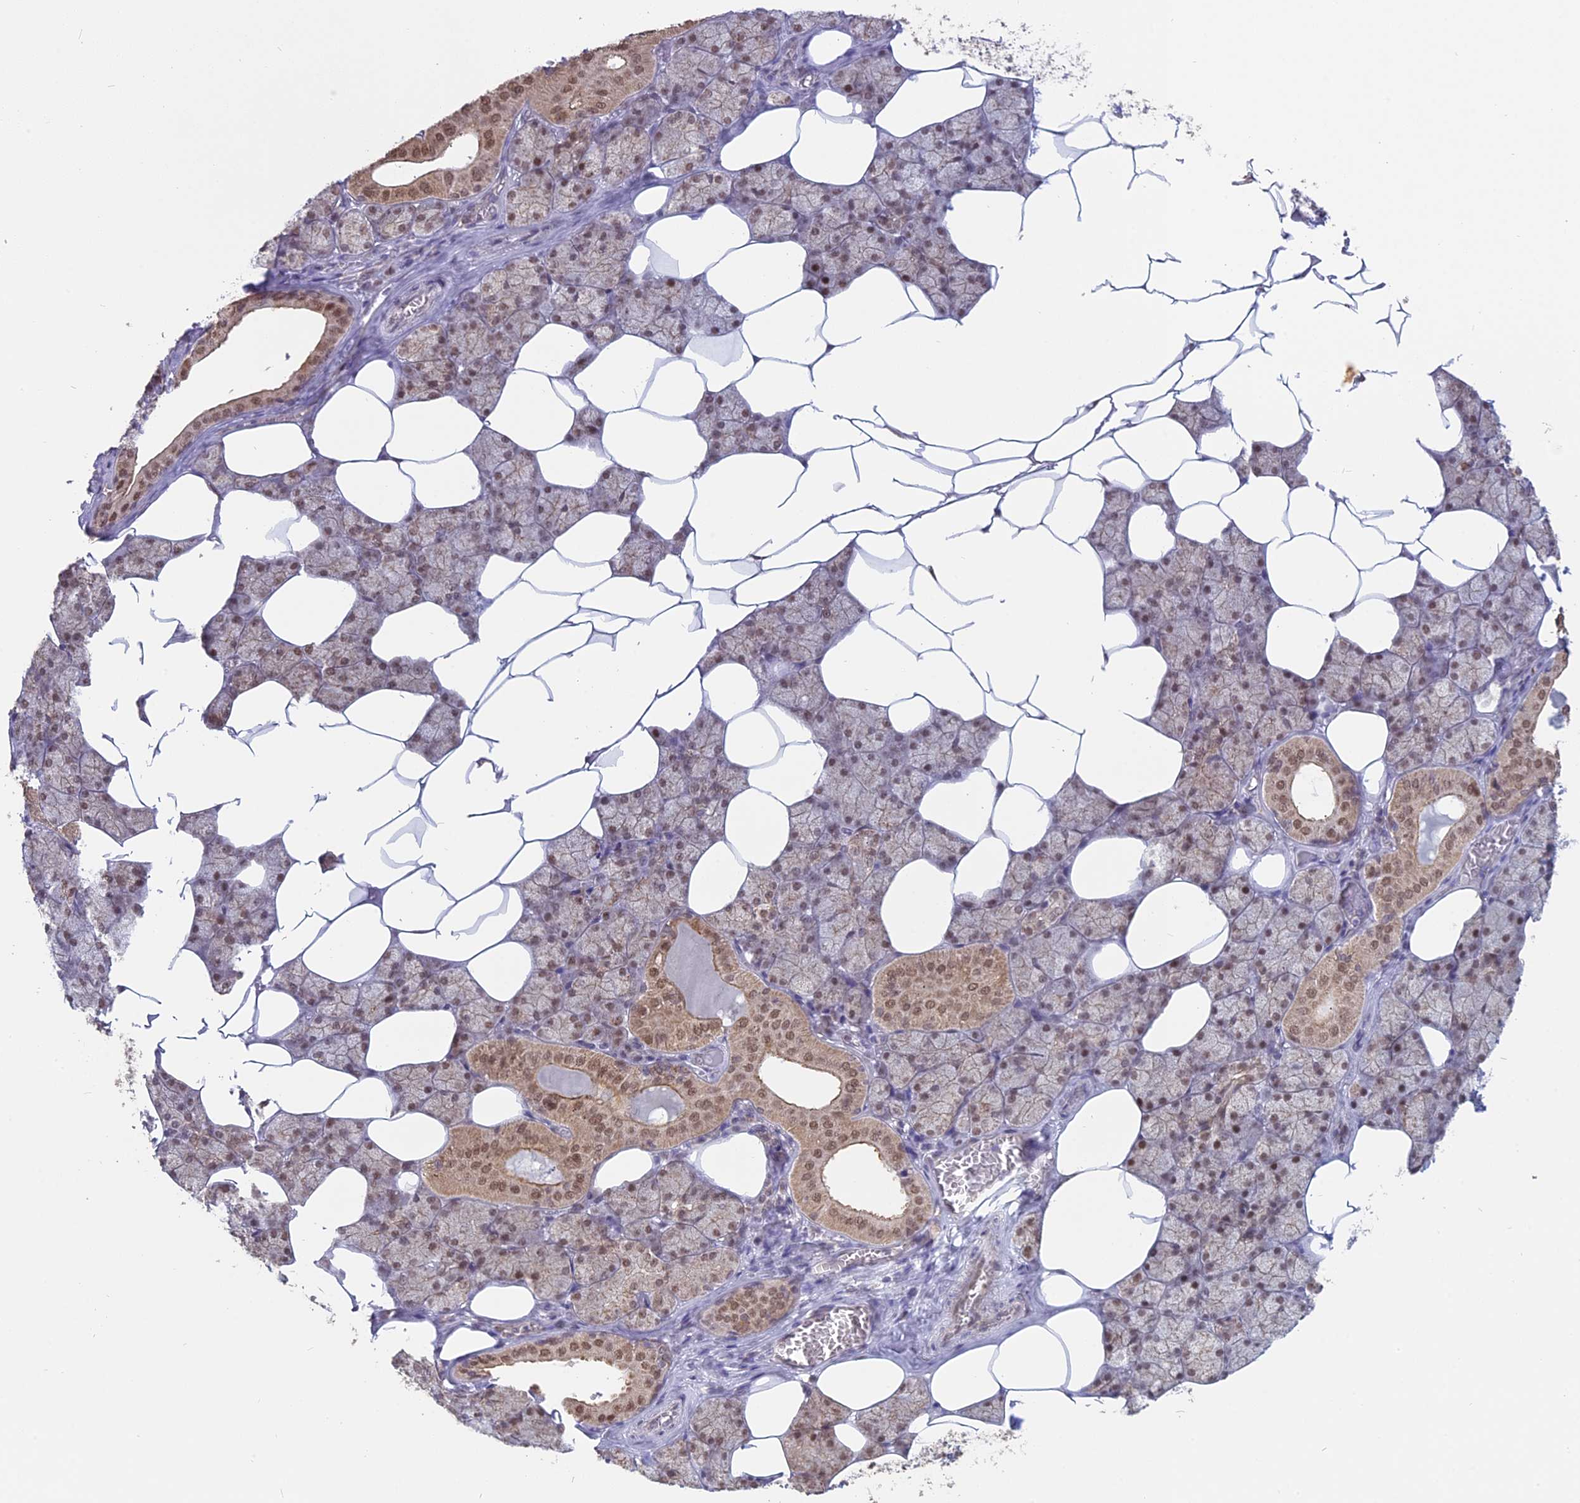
{"staining": {"intensity": "moderate", "quantity": "25%-75%", "location": "cytoplasmic/membranous,nuclear"}, "tissue": "salivary gland", "cell_type": "Glandular cells", "image_type": "normal", "snomed": [{"axis": "morphology", "description": "Normal tissue, NOS"}, {"axis": "topography", "description": "Salivary gland"}], "caption": "DAB immunohistochemical staining of benign salivary gland shows moderate cytoplasmic/membranous,nuclear protein staining in about 25%-75% of glandular cells.", "gene": "ARHGAP40", "patient": {"sex": "male", "age": 62}}